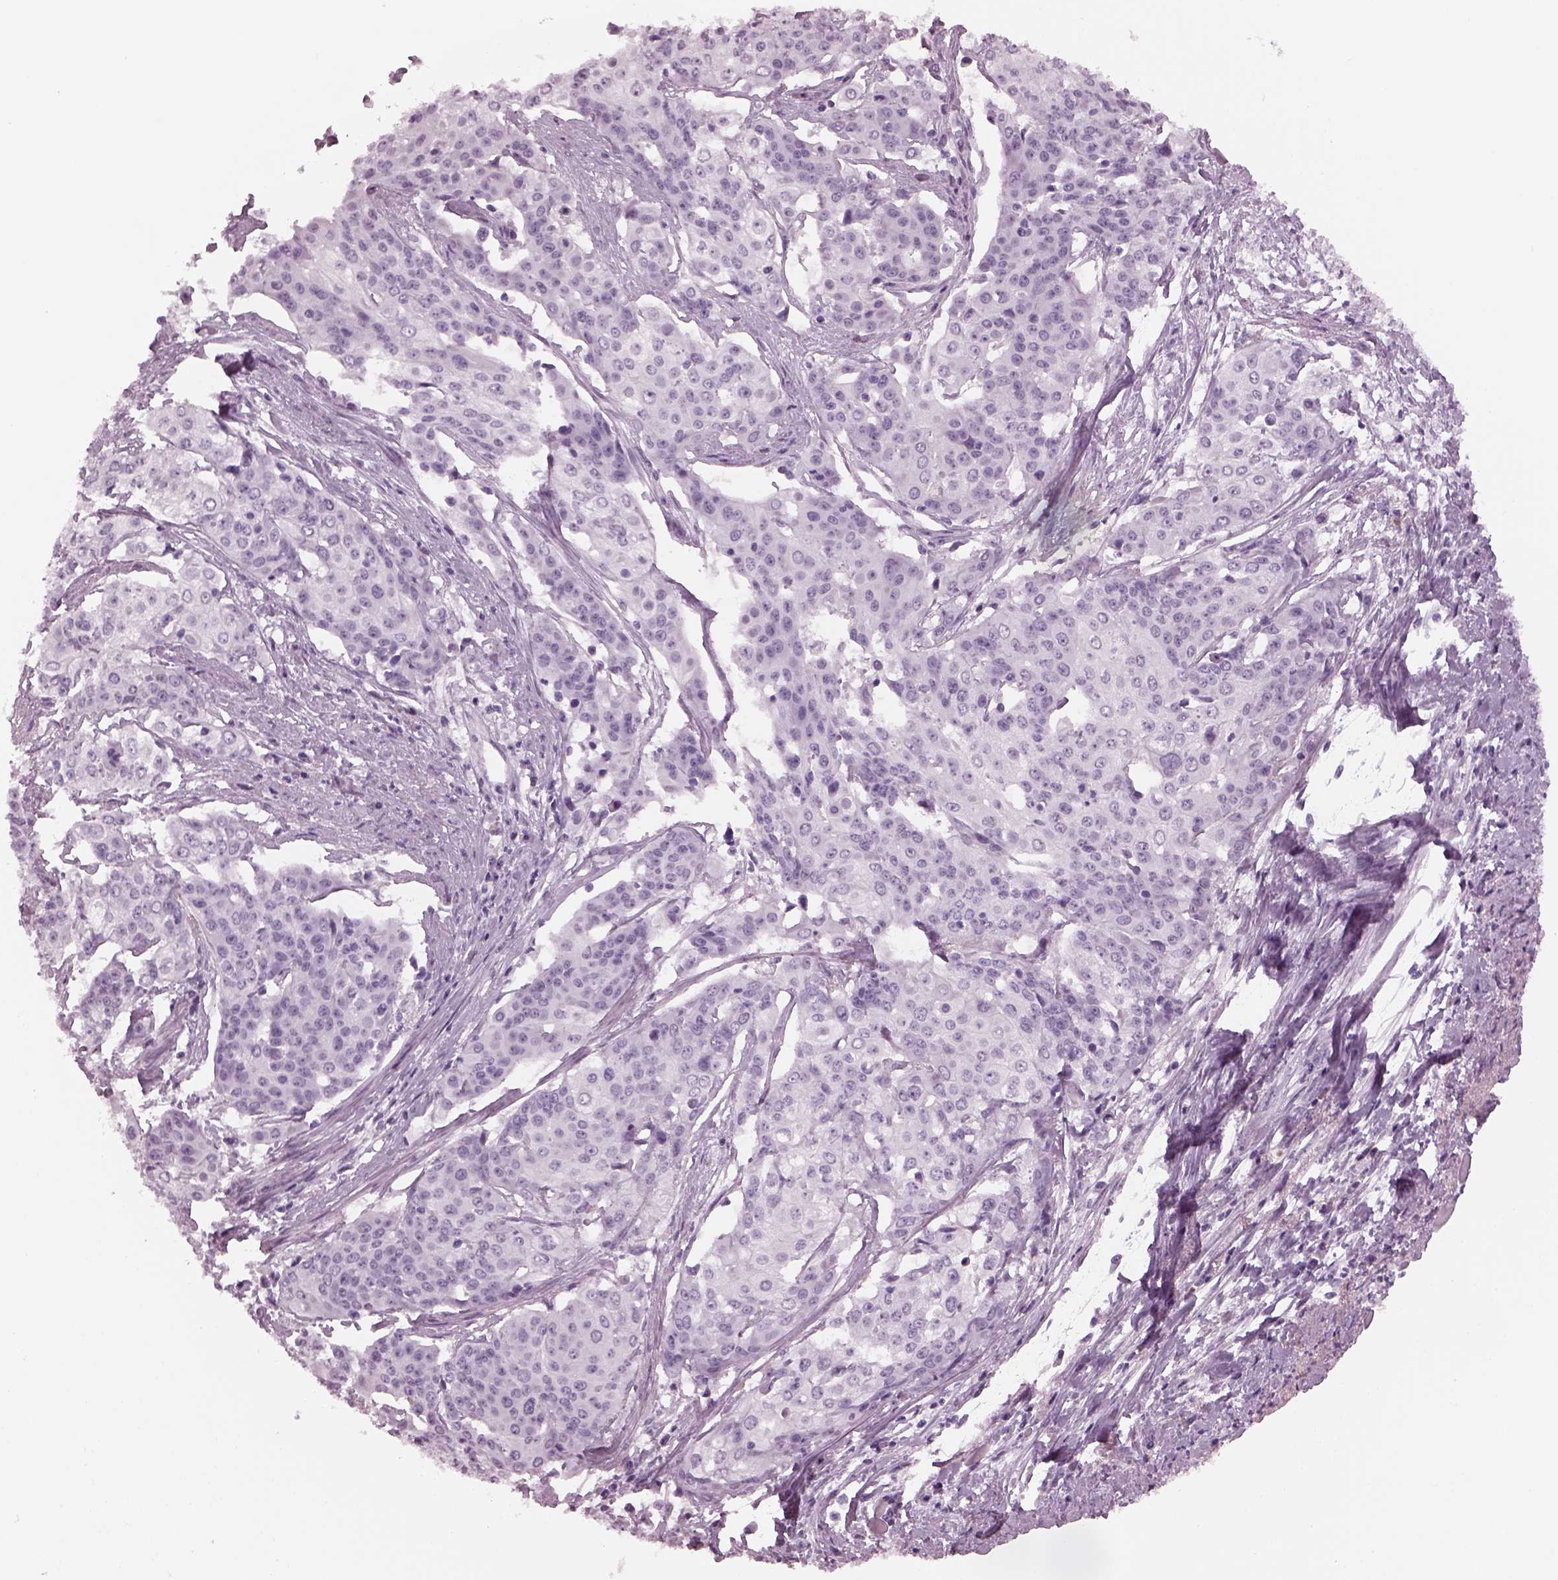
{"staining": {"intensity": "negative", "quantity": "none", "location": "none"}, "tissue": "cervical cancer", "cell_type": "Tumor cells", "image_type": "cancer", "snomed": [{"axis": "morphology", "description": "Squamous cell carcinoma, NOS"}, {"axis": "topography", "description": "Cervix"}], "caption": "Immunohistochemistry histopathology image of neoplastic tissue: cervical squamous cell carcinoma stained with DAB (3,3'-diaminobenzidine) reveals no significant protein expression in tumor cells.", "gene": "CYLC1", "patient": {"sex": "female", "age": 39}}